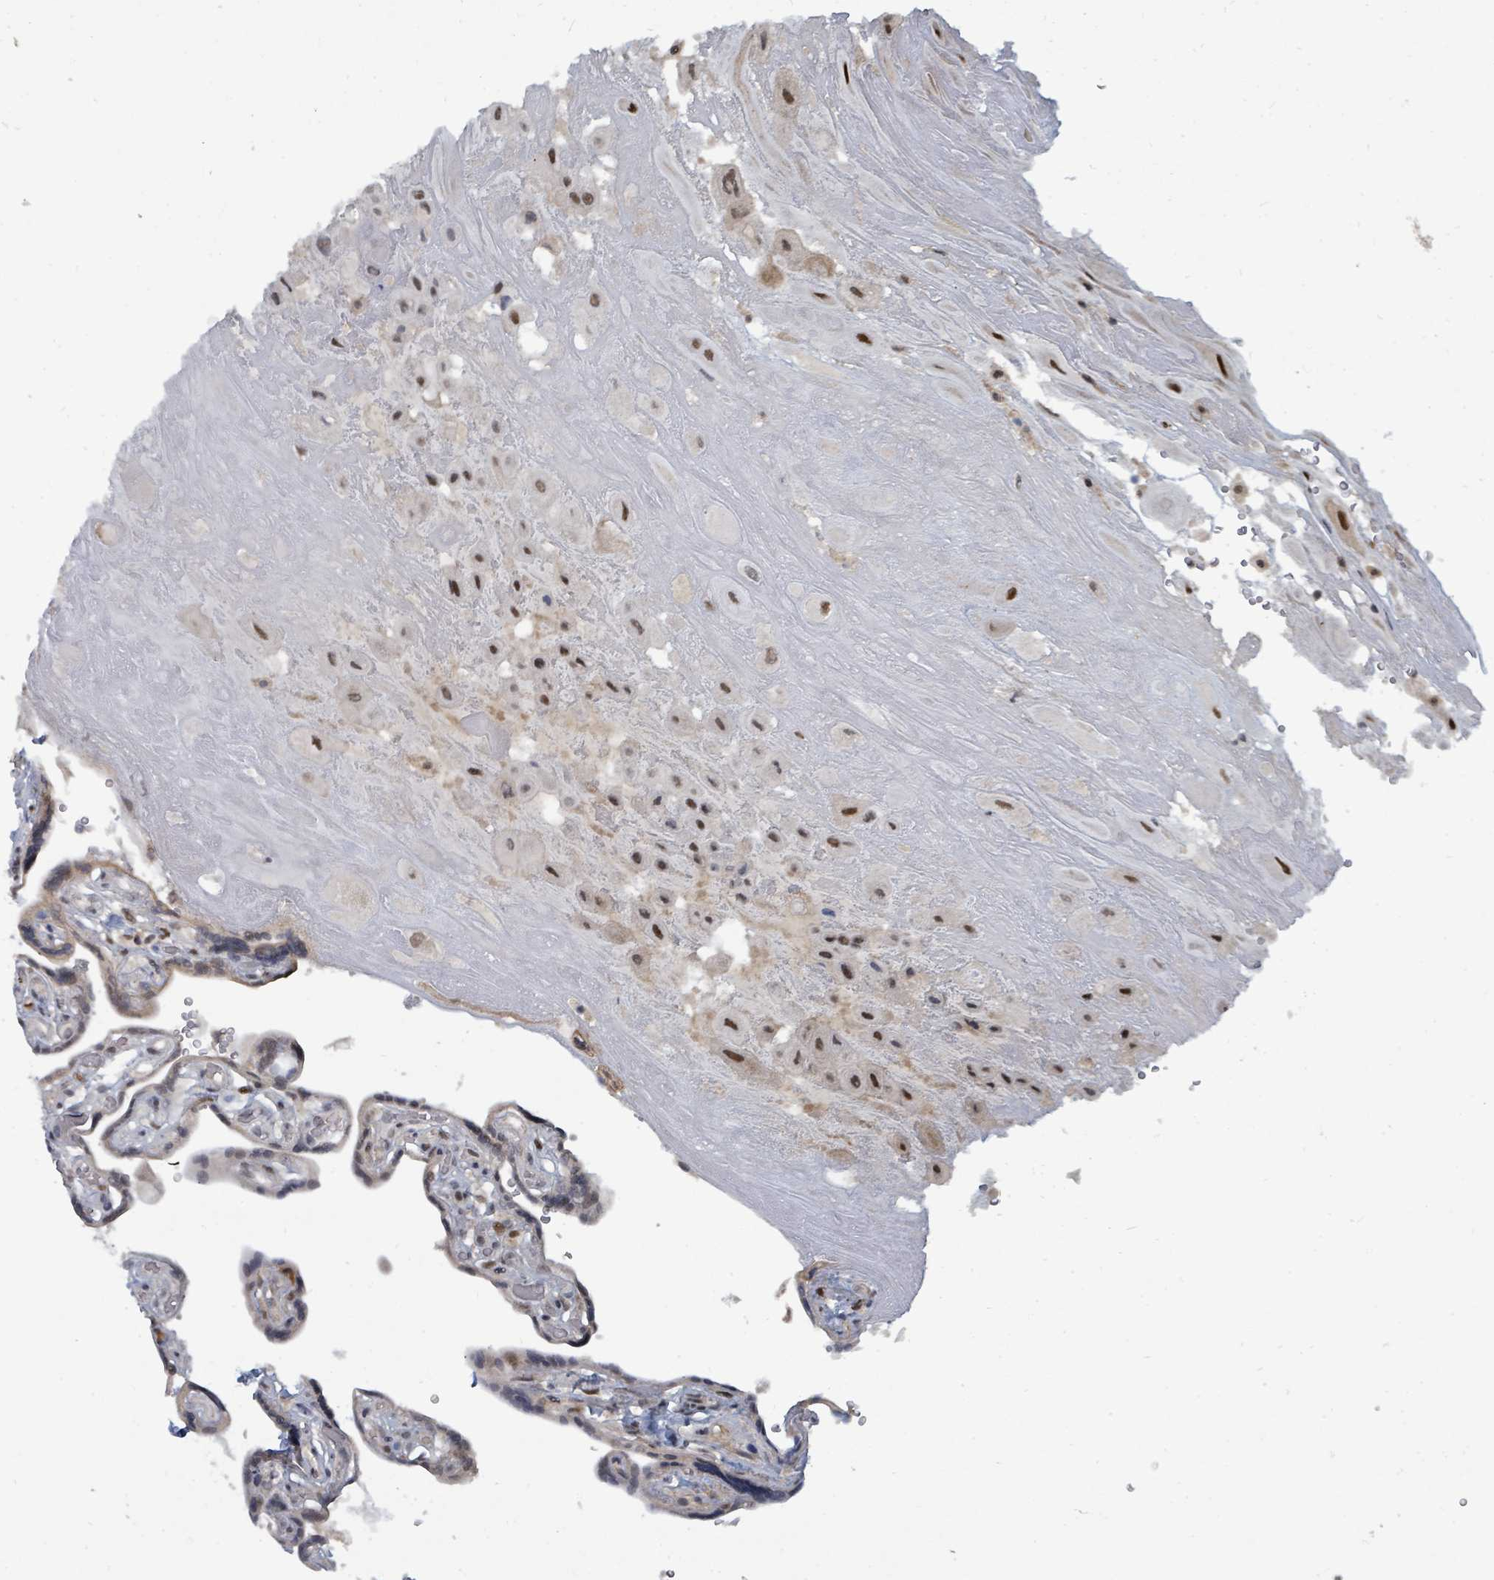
{"staining": {"intensity": "moderate", "quantity": ">75%", "location": "nuclear"}, "tissue": "placenta", "cell_type": "Decidual cells", "image_type": "normal", "snomed": [{"axis": "morphology", "description": "Normal tissue, NOS"}, {"axis": "topography", "description": "Placenta"}], "caption": "DAB (3,3'-diaminobenzidine) immunohistochemical staining of normal human placenta demonstrates moderate nuclear protein expression in approximately >75% of decidual cells.", "gene": "UCK1", "patient": {"sex": "female", "age": 32}}